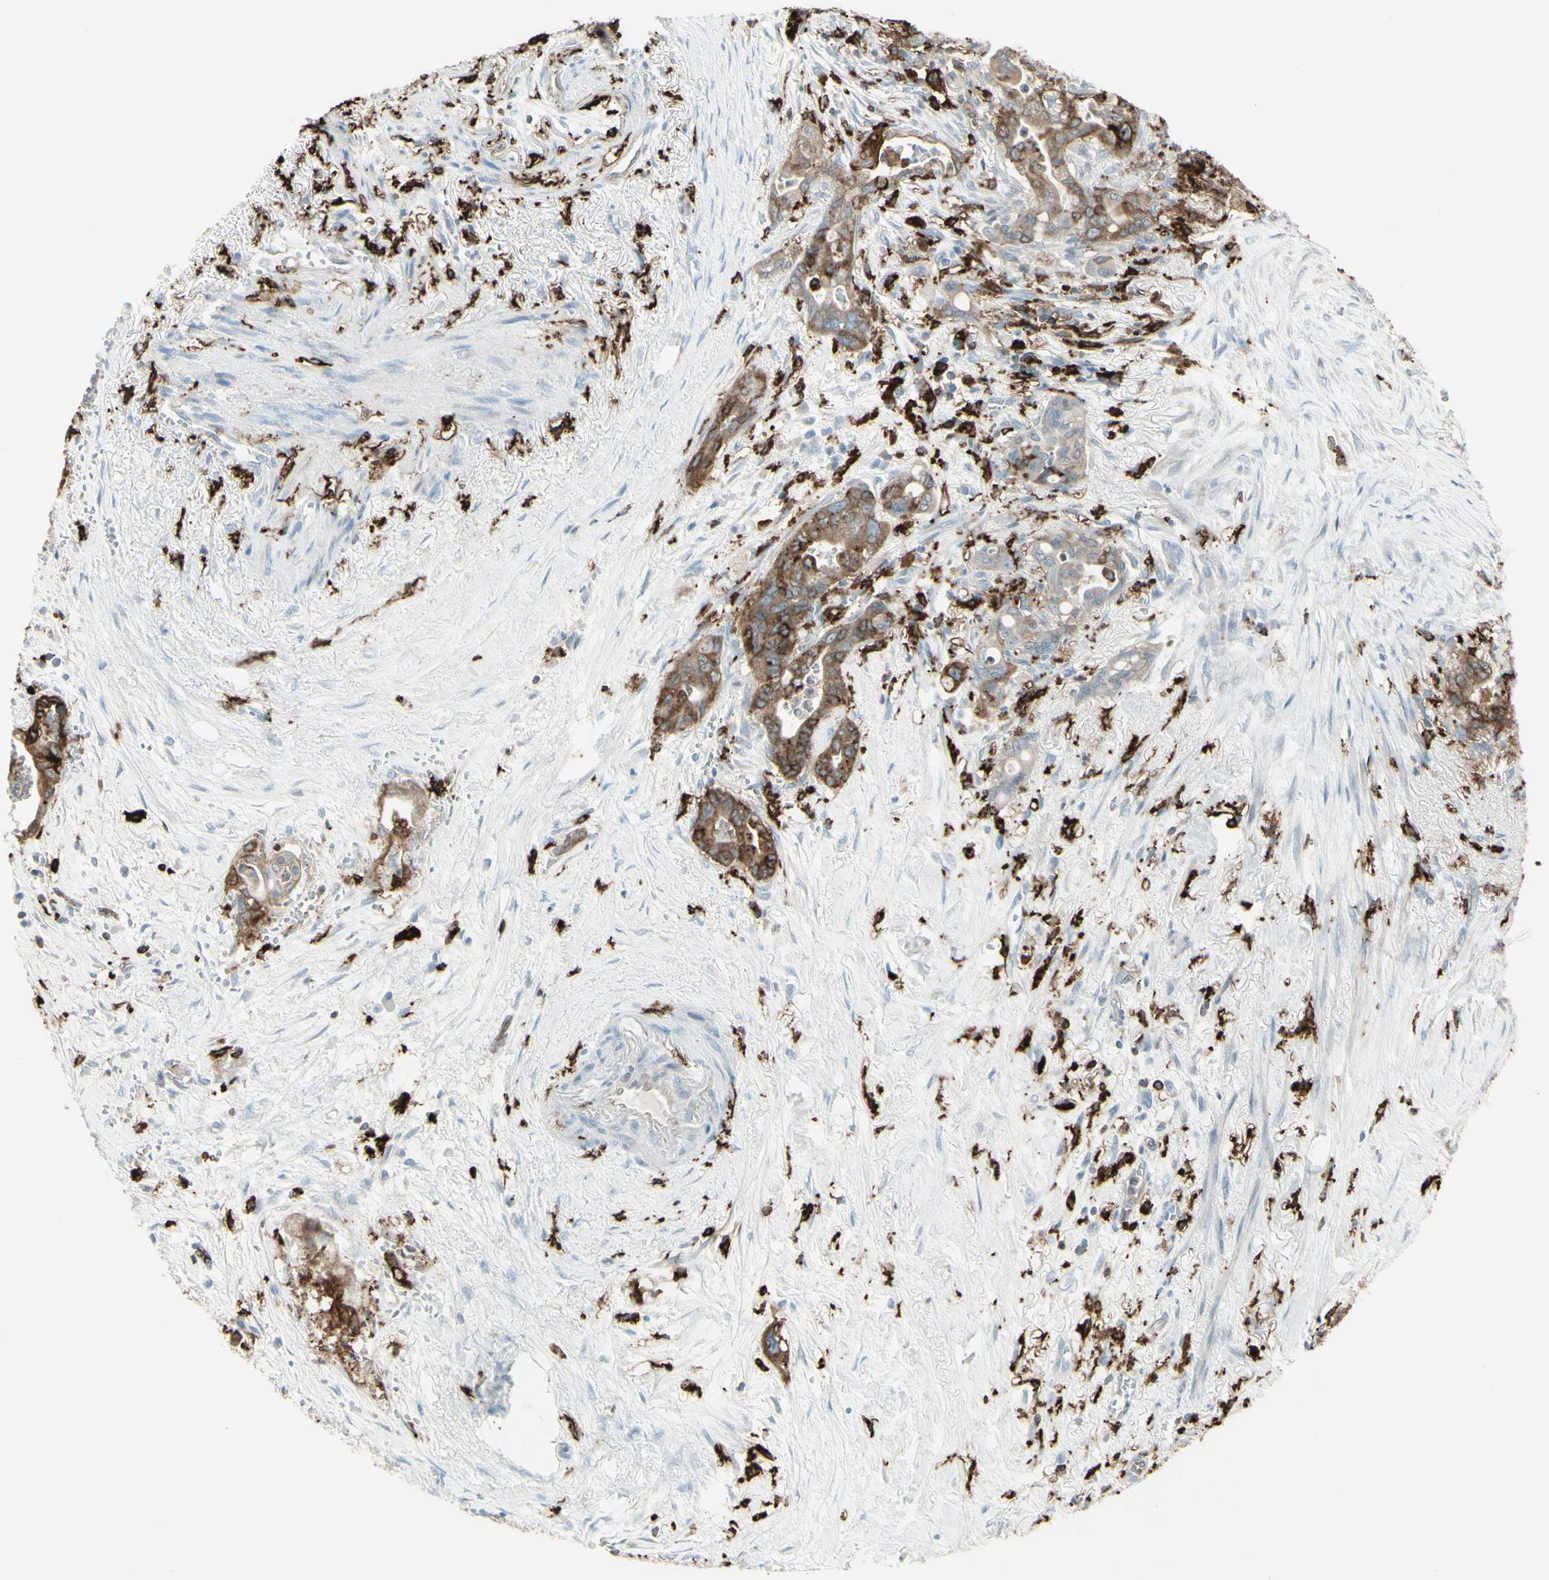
{"staining": {"intensity": "moderate", "quantity": "25%-75%", "location": "cytoplasmic/membranous"}, "tissue": "pancreatic cancer", "cell_type": "Tumor cells", "image_type": "cancer", "snomed": [{"axis": "morphology", "description": "Adenocarcinoma, NOS"}, {"axis": "topography", "description": "Pancreas"}], "caption": "Protein staining of adenocarcinoma (pancreatic) tissue shows moderate cytoplasmic/membranous expression in about 25%-75% of tumor cells.", "gene": "HLA-DPB1", "patient": {"sex": "male", "age": 70}}